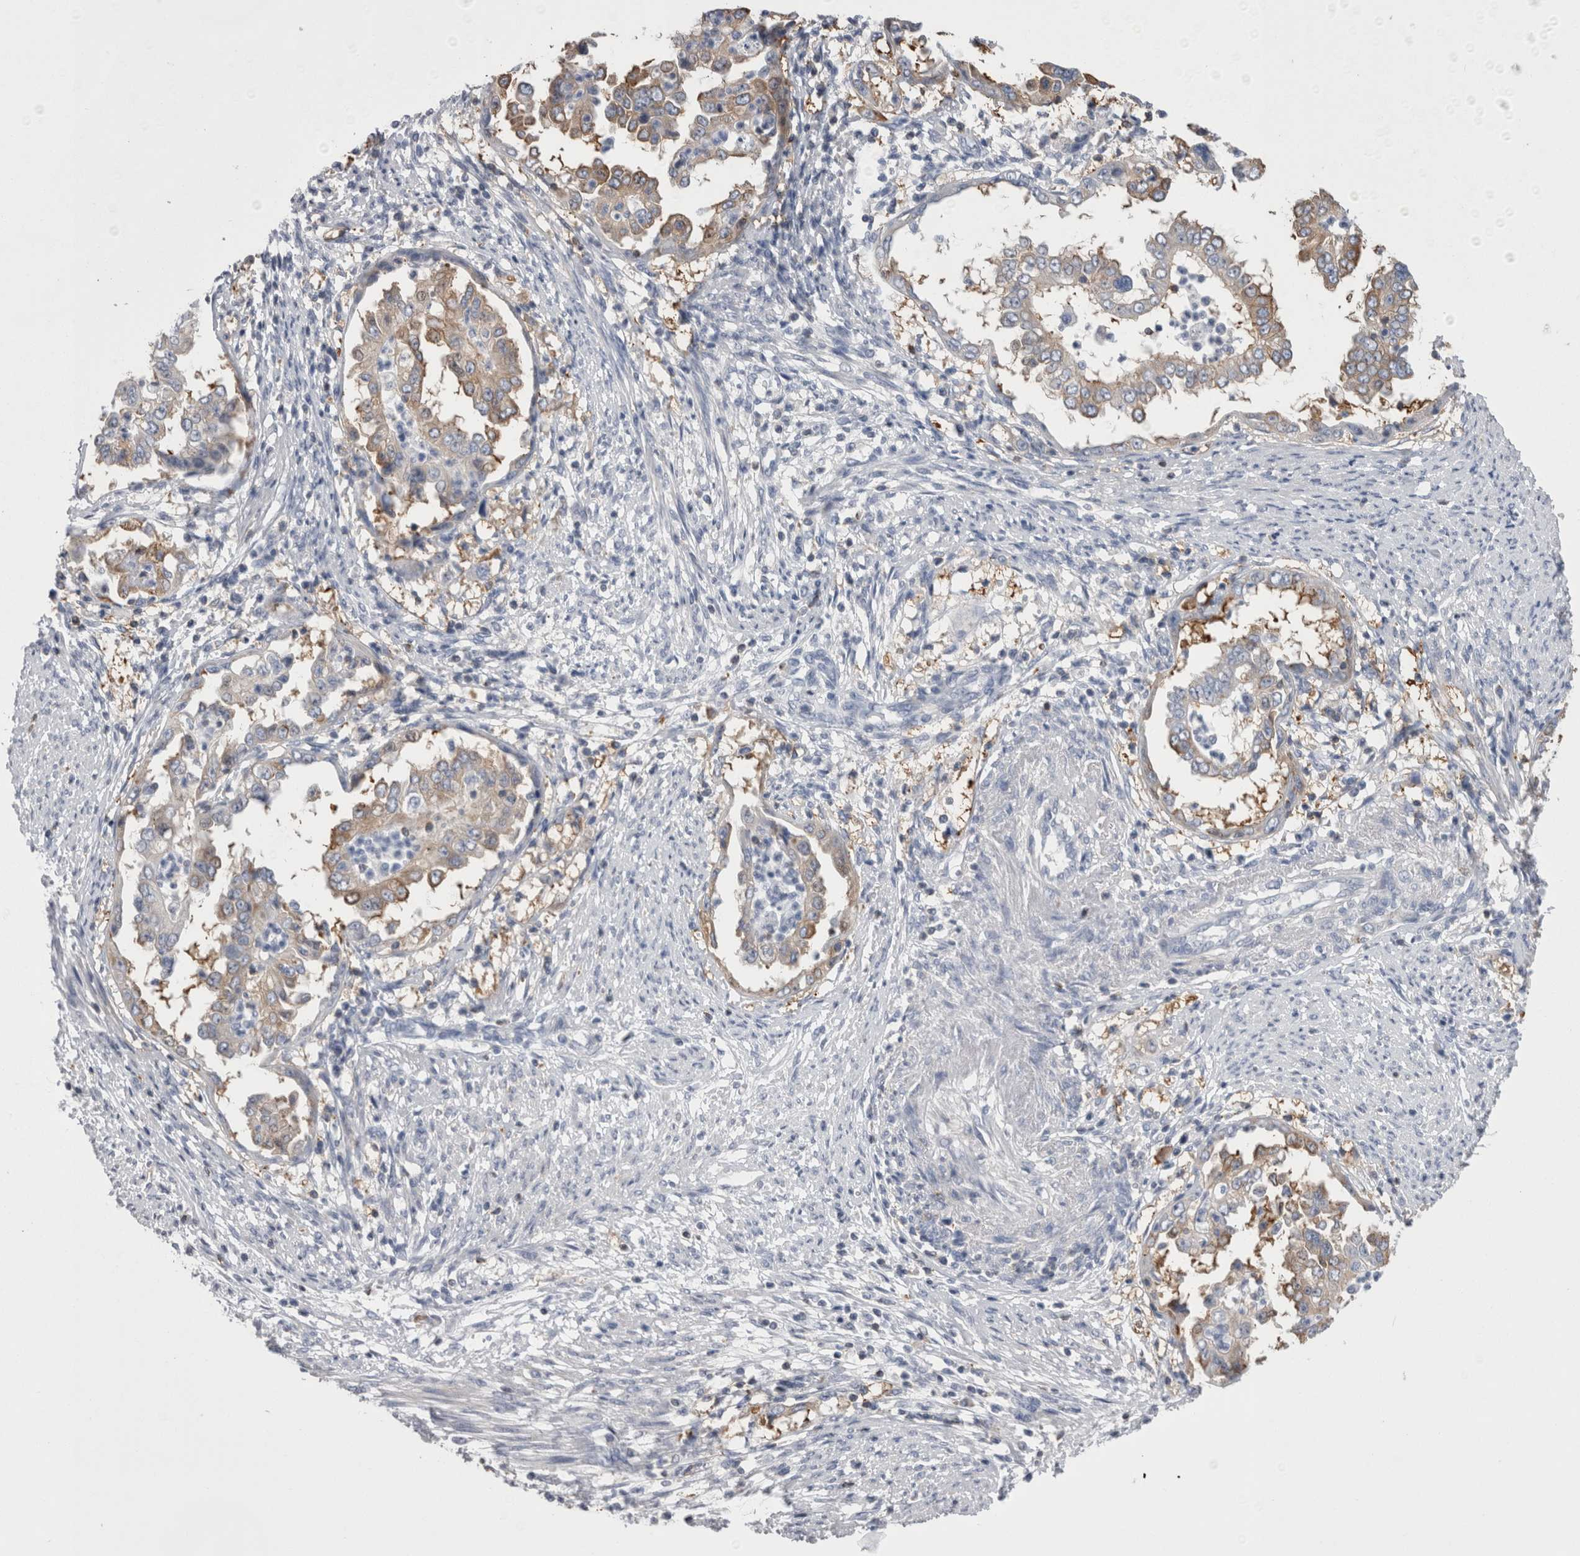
{"staining": {"intensity": "moderate", "quantity": "25%-75%", "location": "cytoplasmic/membranous"}, "tissue": "endometrial cancer", "cell_type": "Tumor cells", "image_type": "cancer", "snomed": [{"axis": "morphology", "description": "Adenocarcinoma, NOS"}, {"axis": "topography", "description": "Endometrium"}], "caption": "Human adenocarcinoma (endometrial) stained for a protein (brown) shows moderate cytoplasmic/membranous positive positivity in about 25%-75% of tumor cells.", "gene": "DCTN6", "patient": {"sex": "female", "age": 85}}